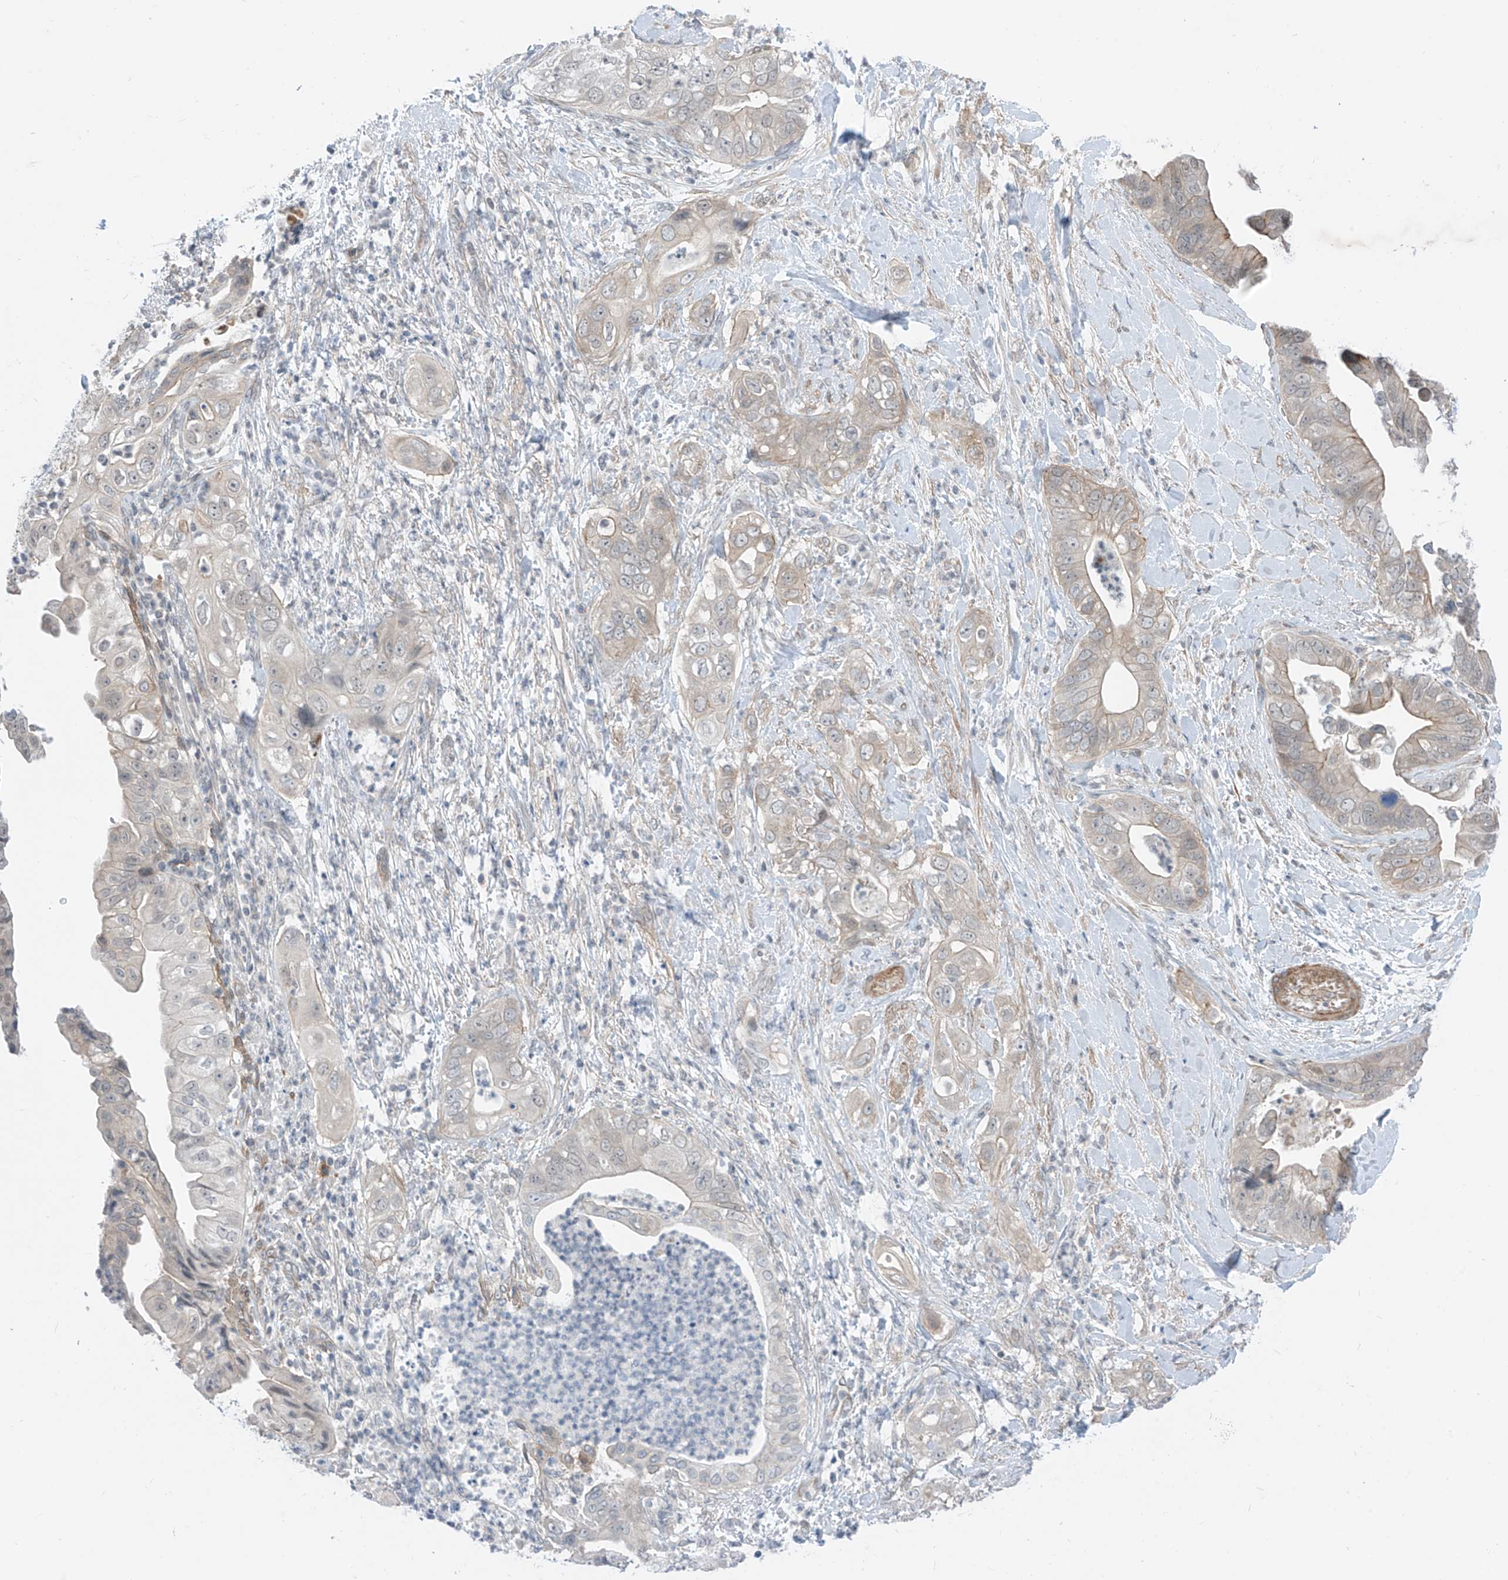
{"staining": {"intensity": "weak", "quantity": "<25%", "location": "cytoplasmic/membranous"}, "tissue": "pancreatic cancer", "cell_type": "Tumor cells", "image_type": "cancer", "snomed": [{"axis": "morphology", "description": "Adenocarcinoma, NOS"}, {"axis": "topography", "description": "Pancreas"}], "caption": "The histopathology image shows no significant staining in tumor cells of adenocarcinoma (pancreatic).", "gene": "ABLIM2", "patient": {"sex": "female", "age": 78}}